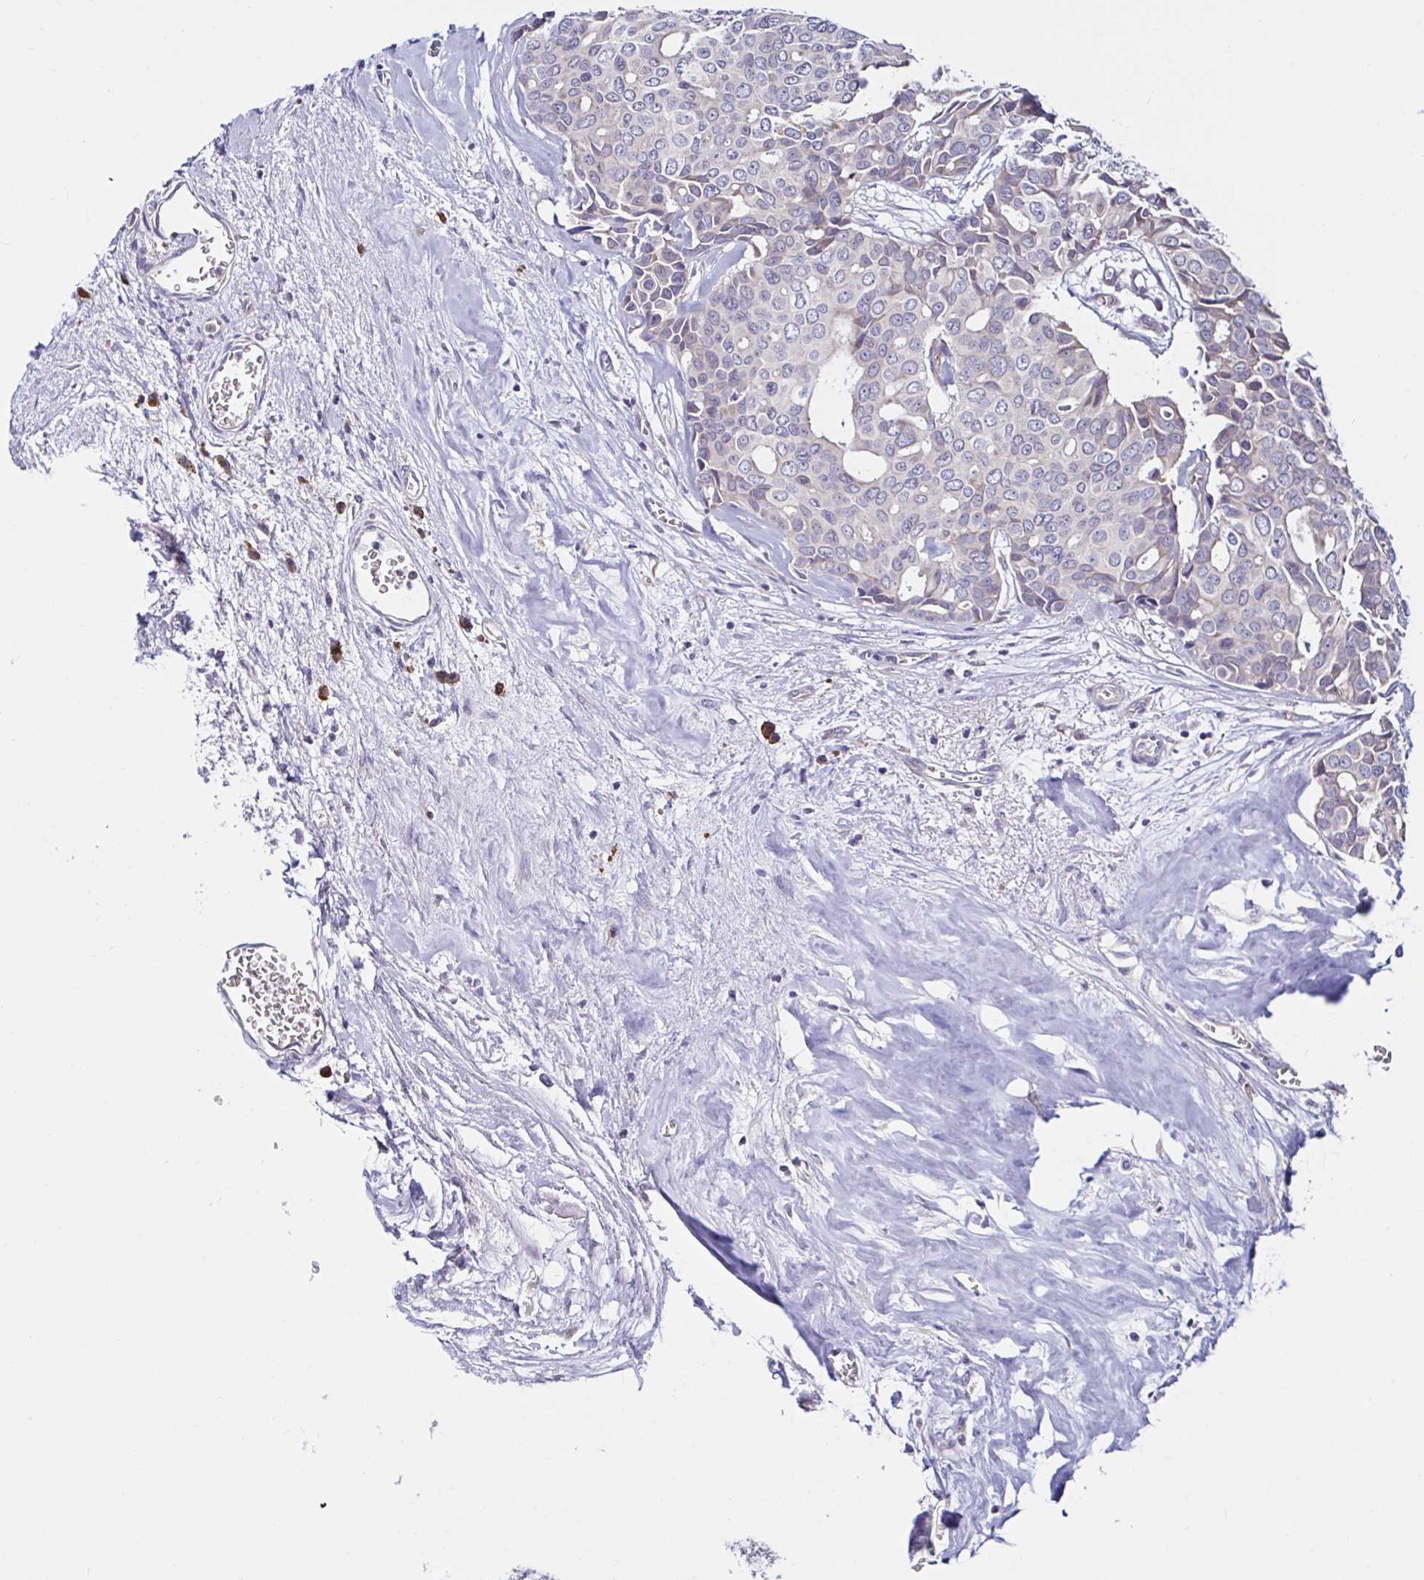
{"staining": {"intensity": "negative", "quantity": "none", "location": "none"}, "tissue": "breast cancer", "cell_type": "Tumor cells", "image_type": "cancer", "snomed": [{"axis": "morphology", "description": "Duct carcinoma"}, {"axis": "topography", "description": "Breast"}], "caption": "There is no significant positivity in tumor cells of intraductal carcinoma (breast).", "gene": "VSIG2", "patient": {"sex": "female", "age": 54}}